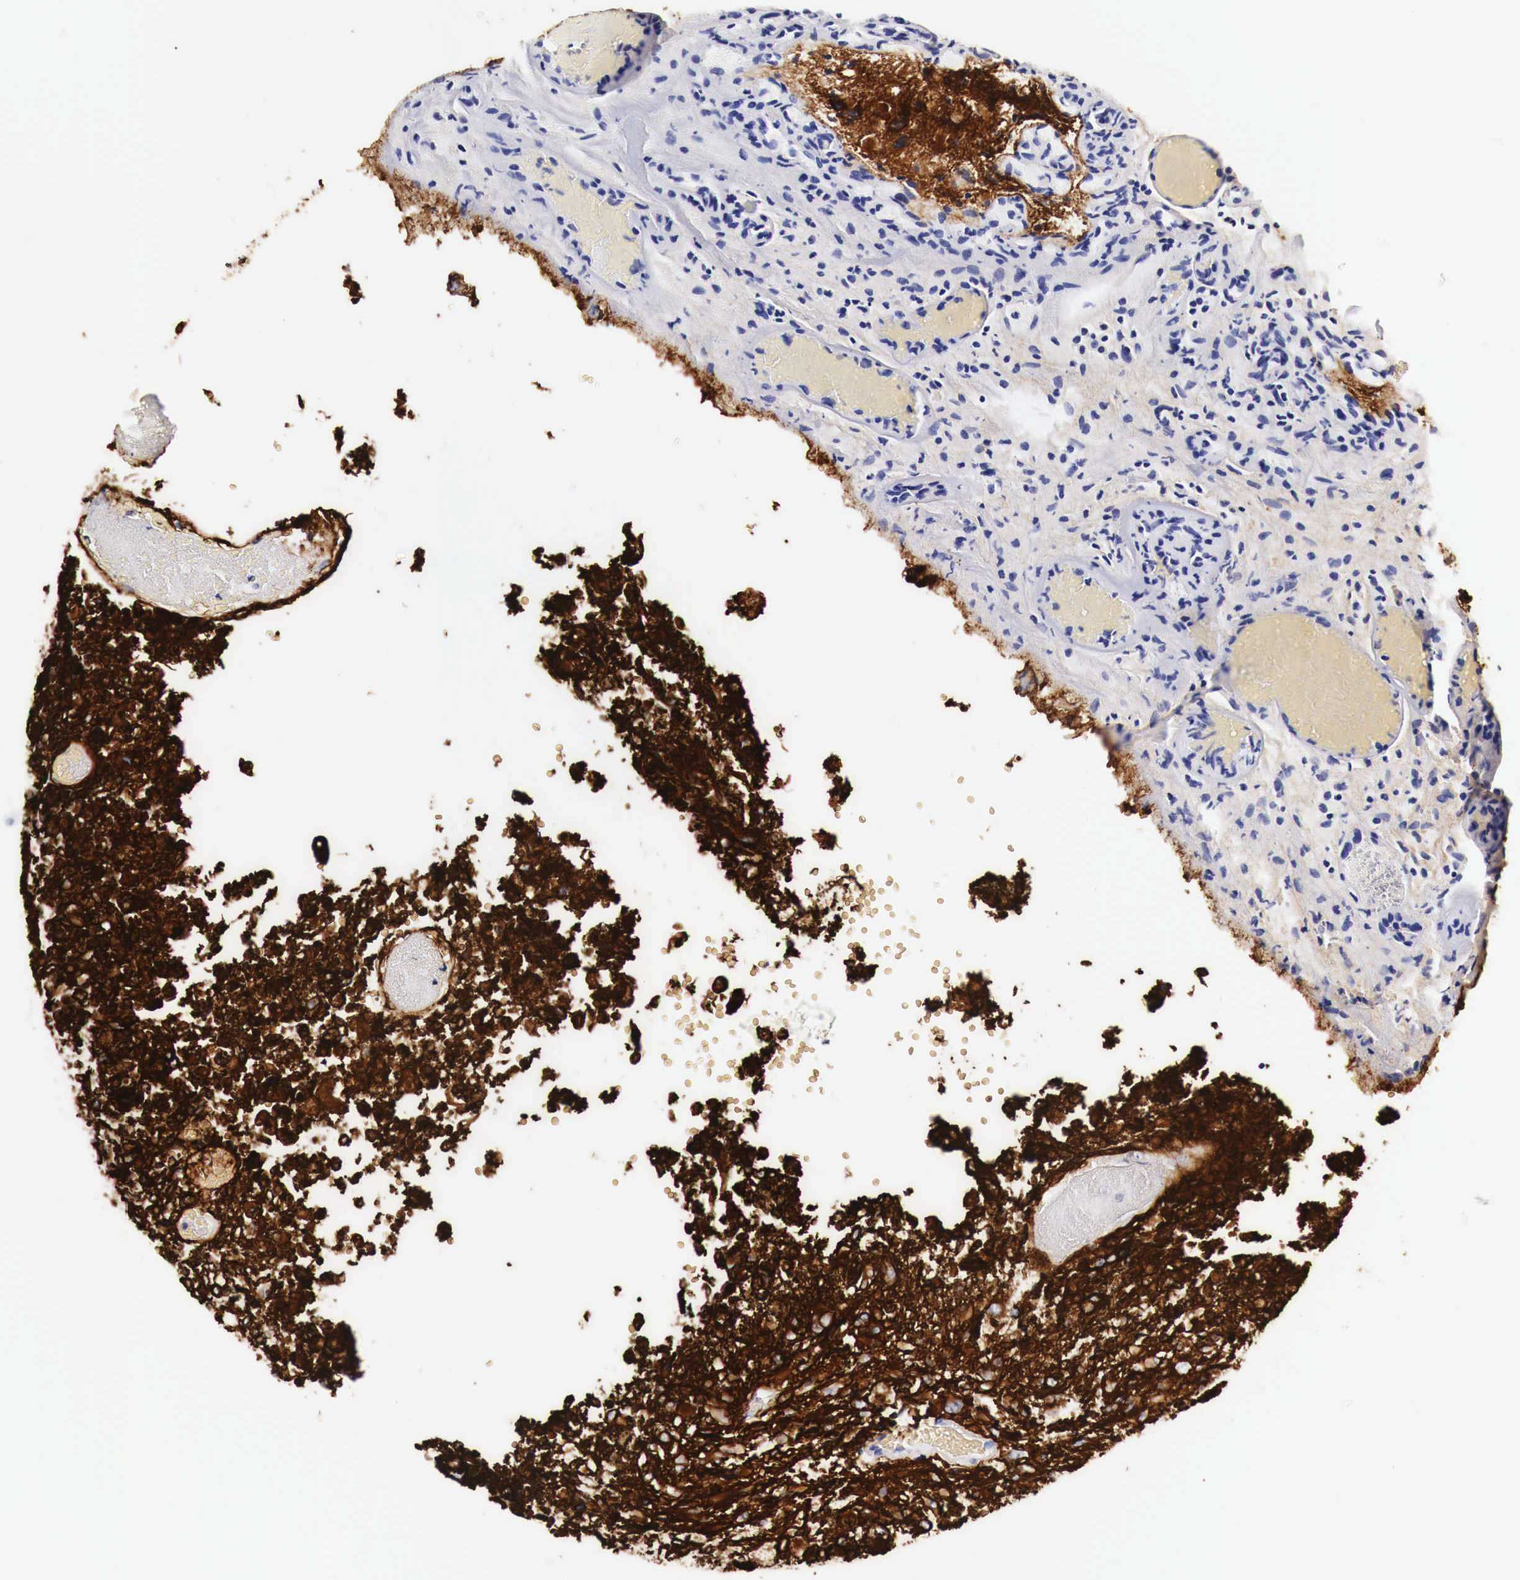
{"staining": {"intensity": "strong", "quantity": ">75%", "location": "cytoplasmic/membranous"}, "tissue": "glioma", "cell_type": "Tumor cells", "image_type": "cancer", "snomed": [{"axis": "morphology", "description": "Glioma, malignant, High grade"}, {"axis": "topography", "description": "Brain"}], "caption": "Protein staining by immunohistochemistry exhibits strong cytoplasmic/membranous staining in approximately >75% of tumor cells in malignant high-grade glioma. (IHC, brightfield microscopy, high magnification).", "gene": "EGFR", "patient": {"sex": "male", "age": 69}}